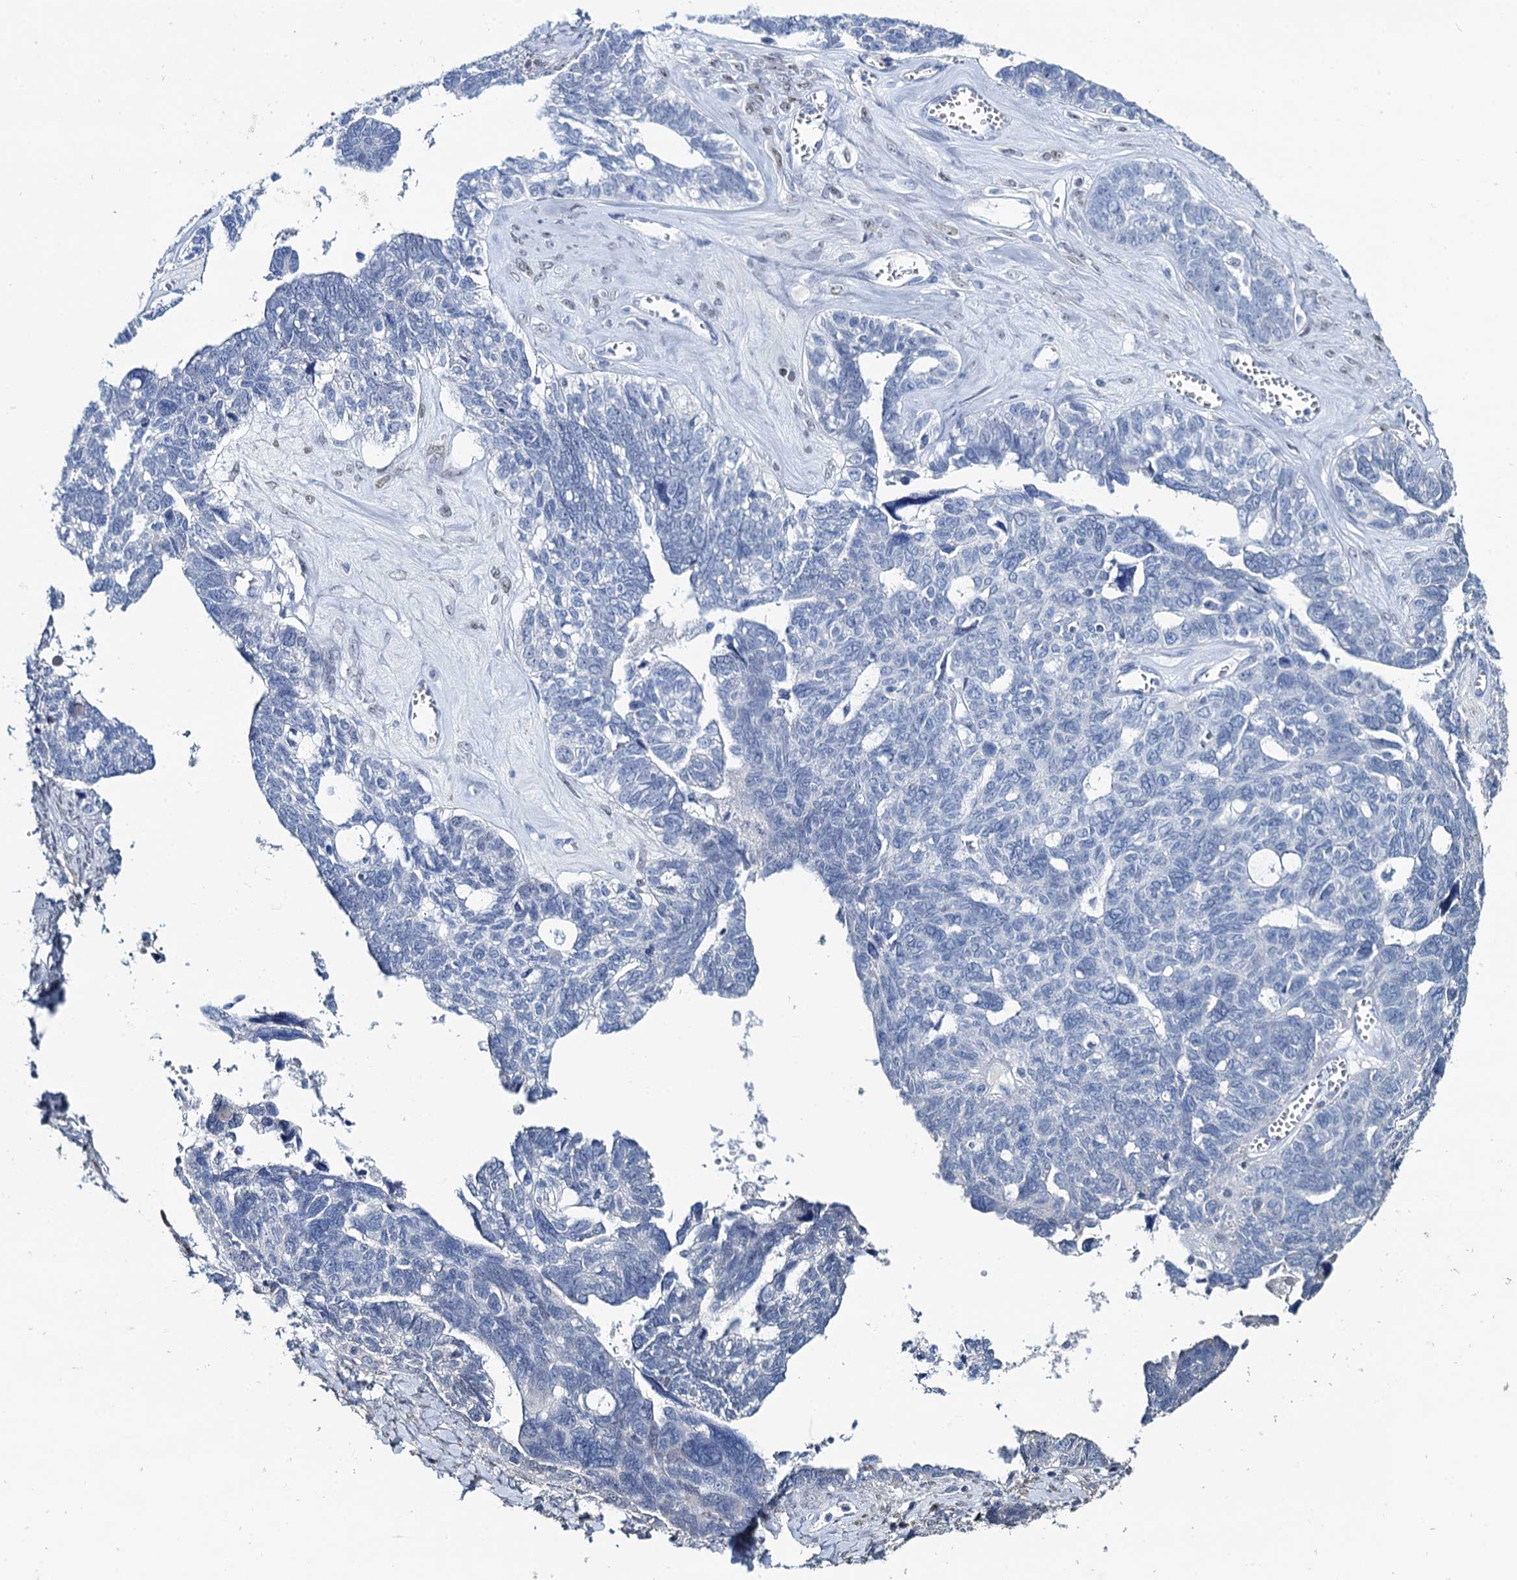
{"staining": {"intensity": "negative", "quantity": "none", "location": "none"}, "tissue": "ovarian cancer", "cell_type": "Tumor cells", "image_type": "cancer", "snomed": [{"axis": "morphology", "description": "Cystadenocarcinoma, serous, NOS"}, {"axis": "topography", "description": "Ovary"}], "caption": "IHC photomicrograph of human ovarian cancer stained for a protein (brown), which demonstrates no positivity in tumor cells.", "gene": "TOX3", "patient": {"sex": "female", "age": 79}}